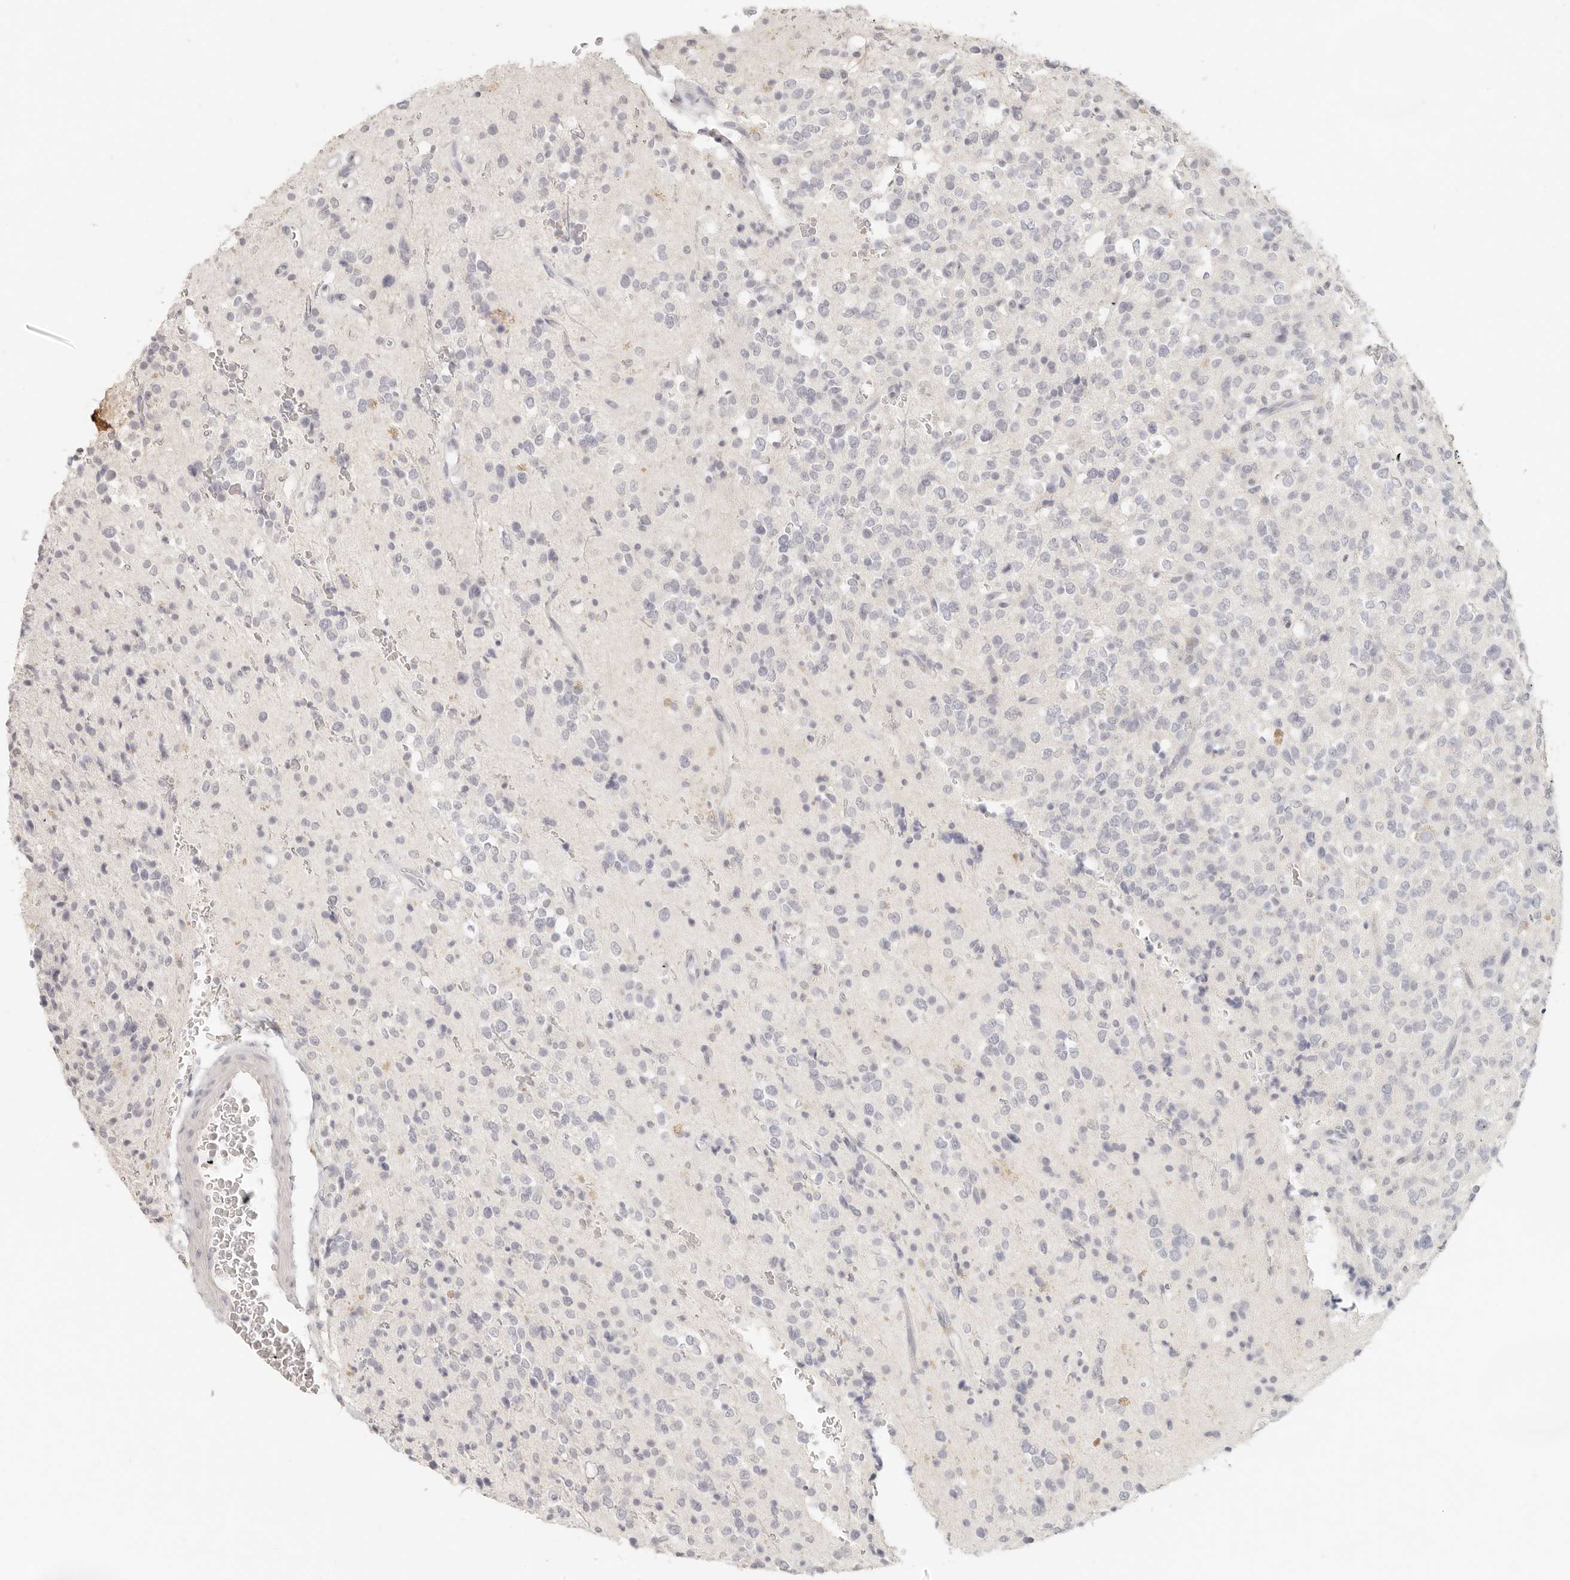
{"staining": {"intensity": "negative", "quantity": "none", "location": "none"}, "tissue": "glioma", "cell_type": "Tumor cells", "image_type": "cancer", "snomed": [{"axis": "morphology", "description": "Glioma, malignant, High grade"}, {"axis": "topography", "description": "Brain"}], "caption": "Immunohistochemical staining of human glioma reveals no significant positivity in tumor cells. (Brightfield microscopy of DAB (3,3'-diaminobenzidine) IHC at high magnification).", "gene": "EPCAM", "patient": {"sex": "male", "age": 34}}